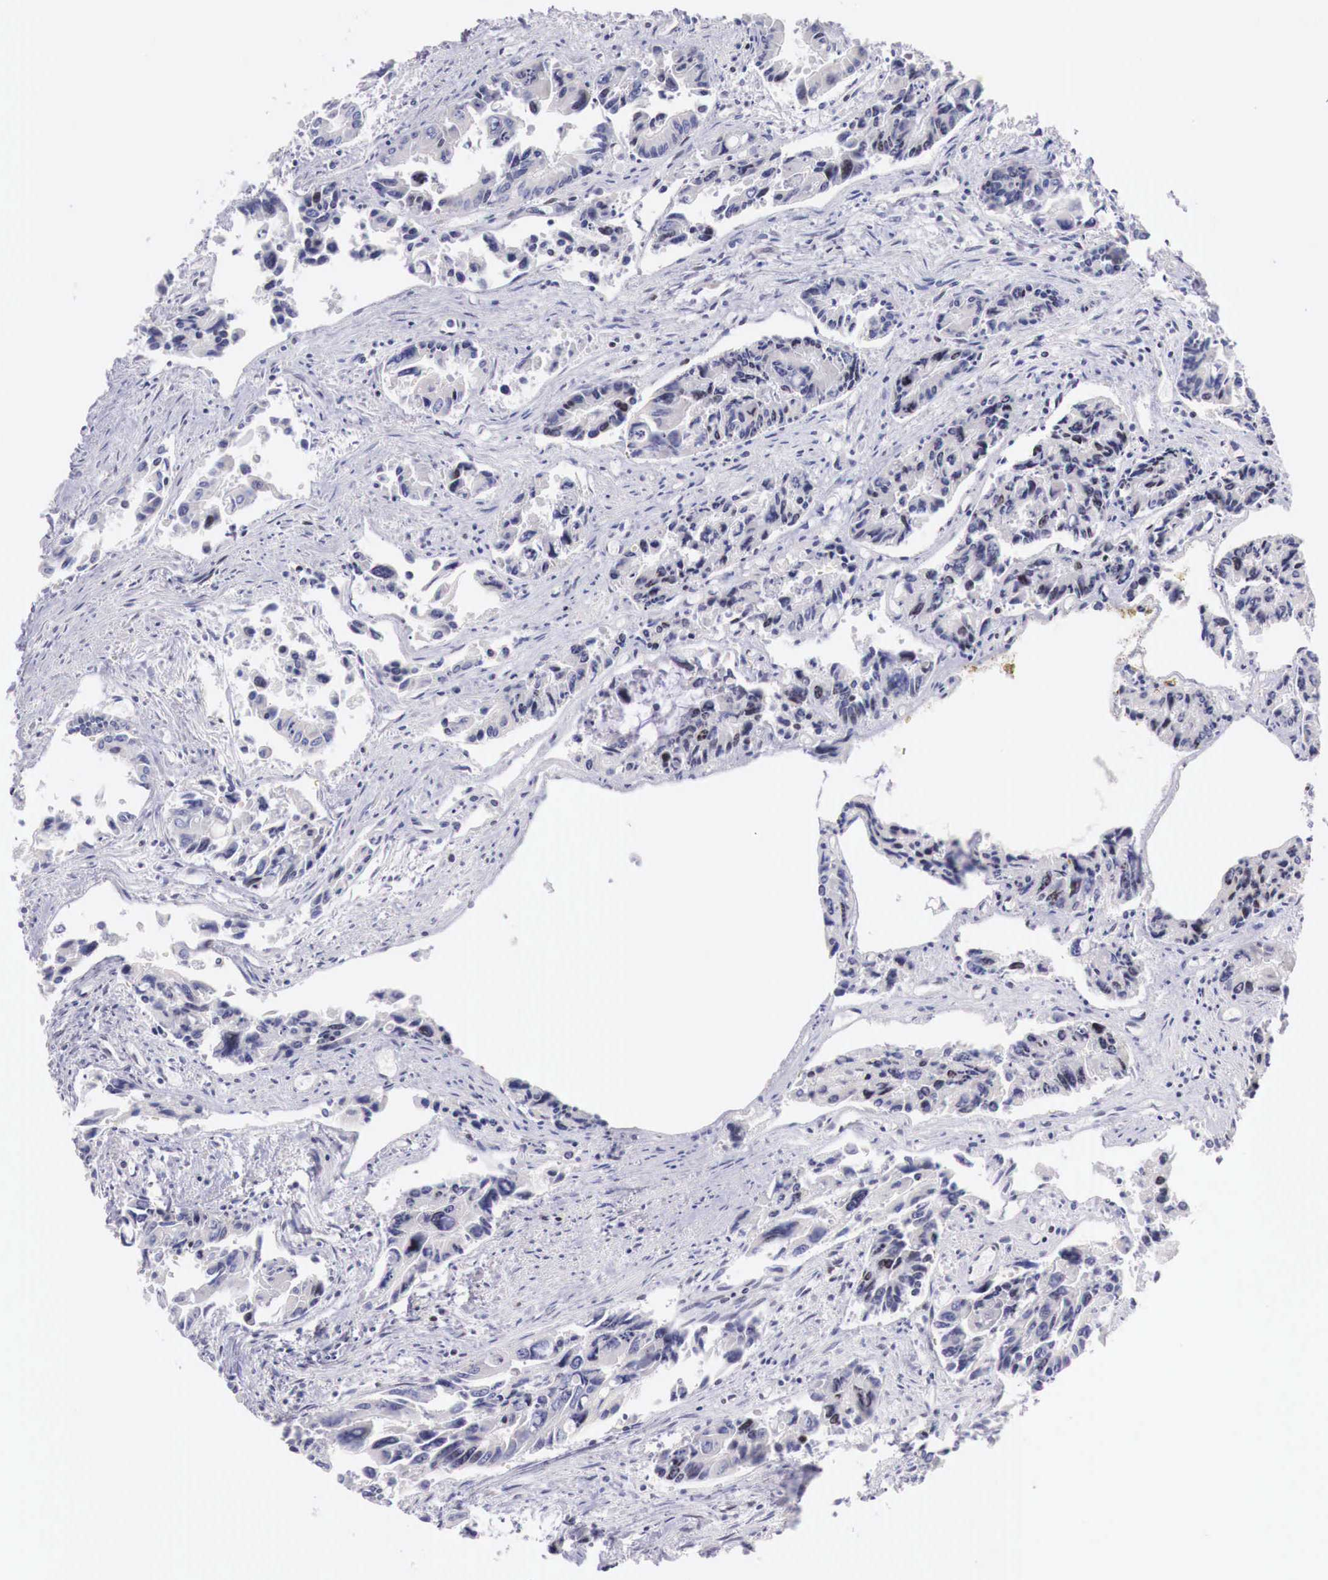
{"staining": {"intensity": "negative", "quantity": "none", "location": "none"}, "tissue": "colorectal cancer", "cell_type": "Tumor cells", "image_type": "cancer", "snomed": [{"axis": "morphology", "description": "Adenocarcinoma, NOS"}, {"axis": "topography", "description": "Rectum"}], "caption": "This is an IHC micrograph of human colorectal cancer (adenocarcinoma). There is no positivity in tumor cells.", "gene": "CLCN5", "patient": {"sex": "male", "age": 76}}